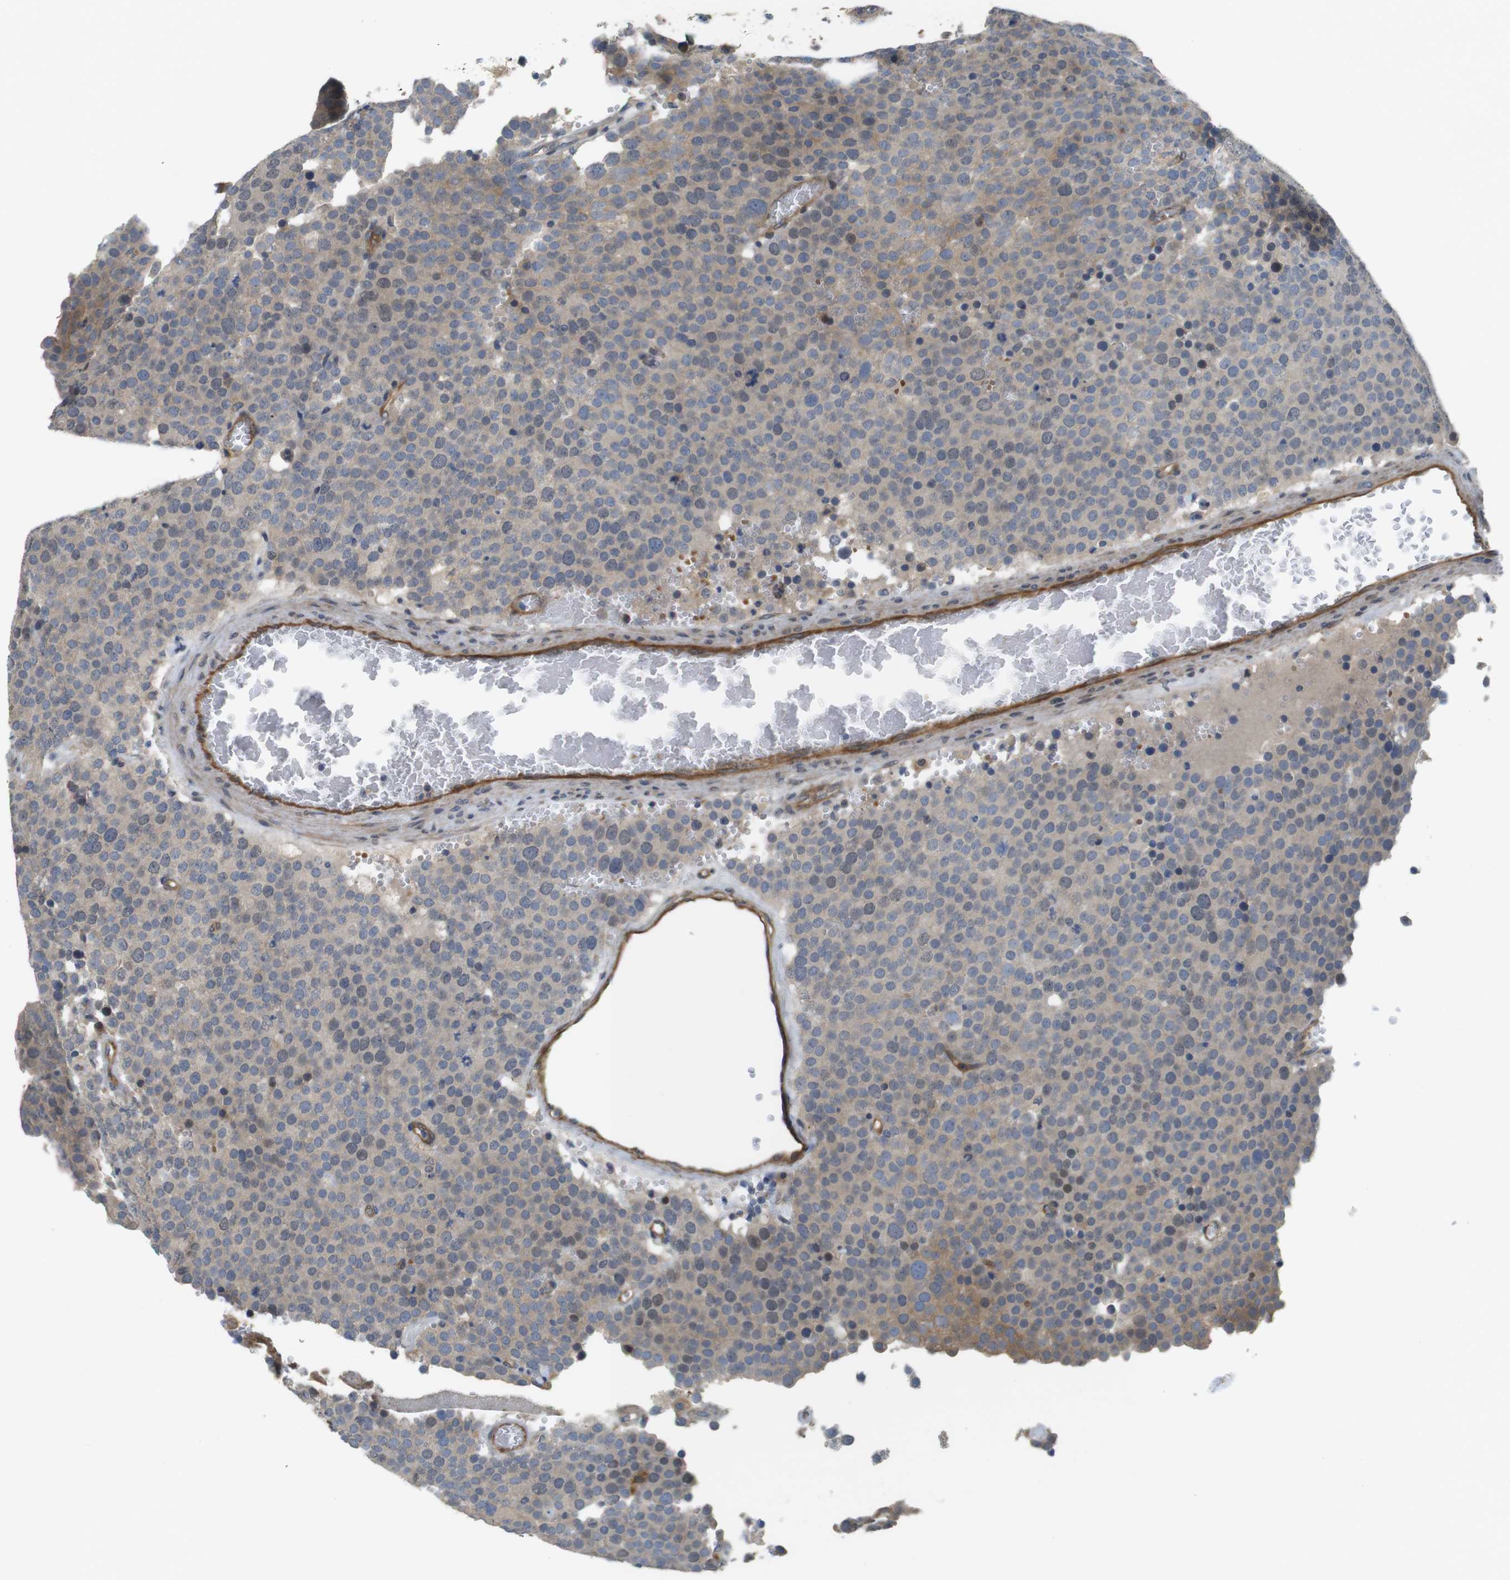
{"staining": {"intensity": "weak", "quantity": "<25%", "location": "cytoplasmic/membranous"}, "tissue": "testis cancer", "cell_type": "Tumor cells", "image_type": "cancer", "snomed": [{"axis": "morphology", "description": "Normal tissue, NOS"}, {"axis": "morphology", "description": "Seminoma, NOS"}, {"axis": "topography", "description": "Testis"}], "caption": "This photomicrograph is of testis cancer (seminoma) stained with IHC to label a protein in brown with the nuclei are counter-stained blue. There is no positivity in tumor cells. (DAB (3,3'-diaminobenzidine) immunohistochemistry (IHC) with hematoxylin counter stain).", "gene": "ABHD15", "patient": {"sex": "male", "age": 71}}